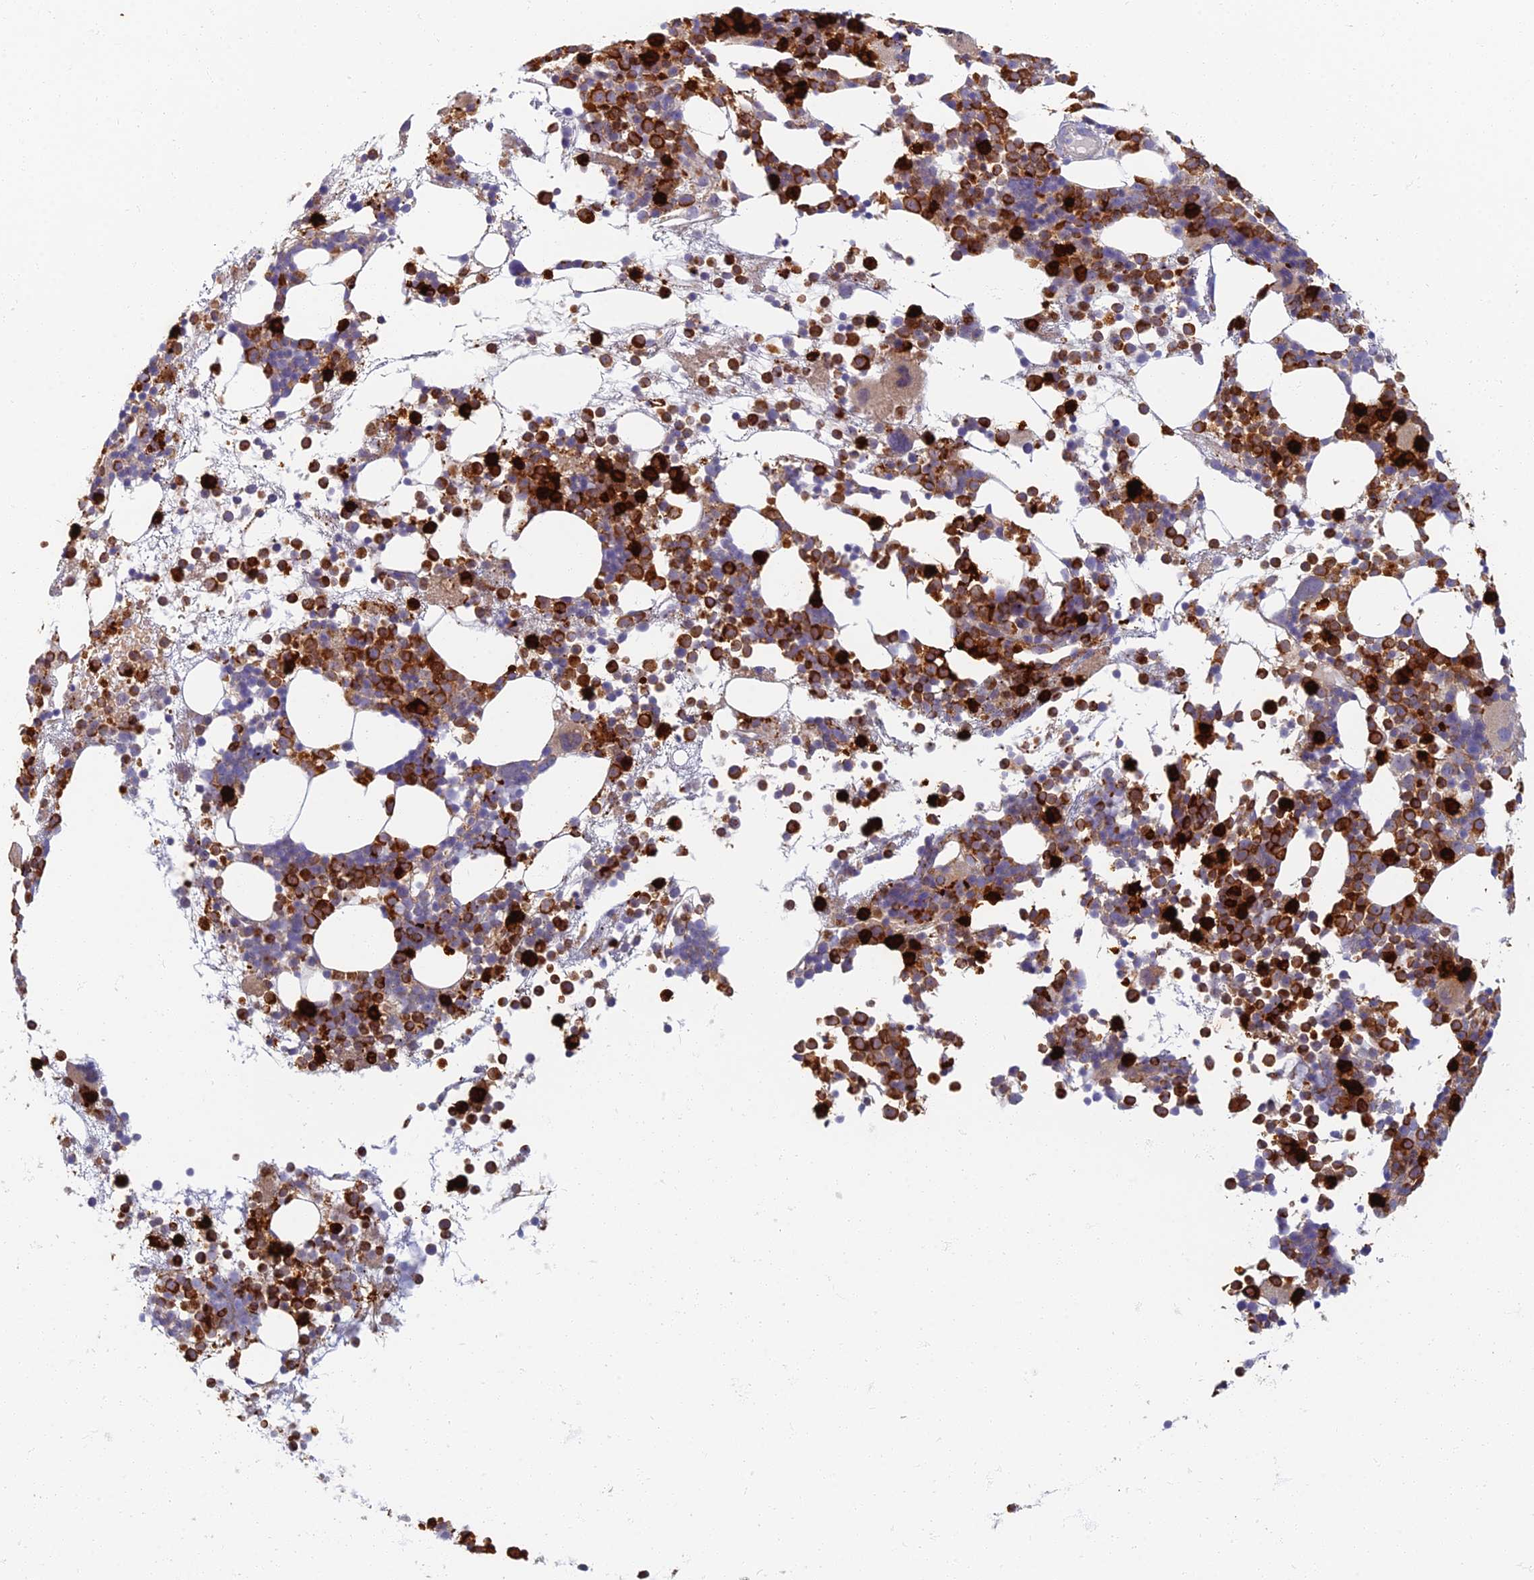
{"staining": {"intensity": "strong", "quantity": "25%-75%", "location": "cytoplasmic/membranous"}, "tissue": "bone marrow", "cell_type": "Hematopoietic cells", "image_type": "normal", "snomed": [{"axis": "morphology", "description": "Normal tissue, NOS"}, {"axis": "topography", "description": "Bone marrow"}], "caption": "The immunohistochemical stain shows strong cytoplasmic/membranous positivity in hematopoietic cells of benign bone marrow. (DAB (3,3'-diaminobenzidine) IHC with brightfield microscopy, high magnification).", "gene": "PROX2", "patient": {"sex": "female", "age": 57}}